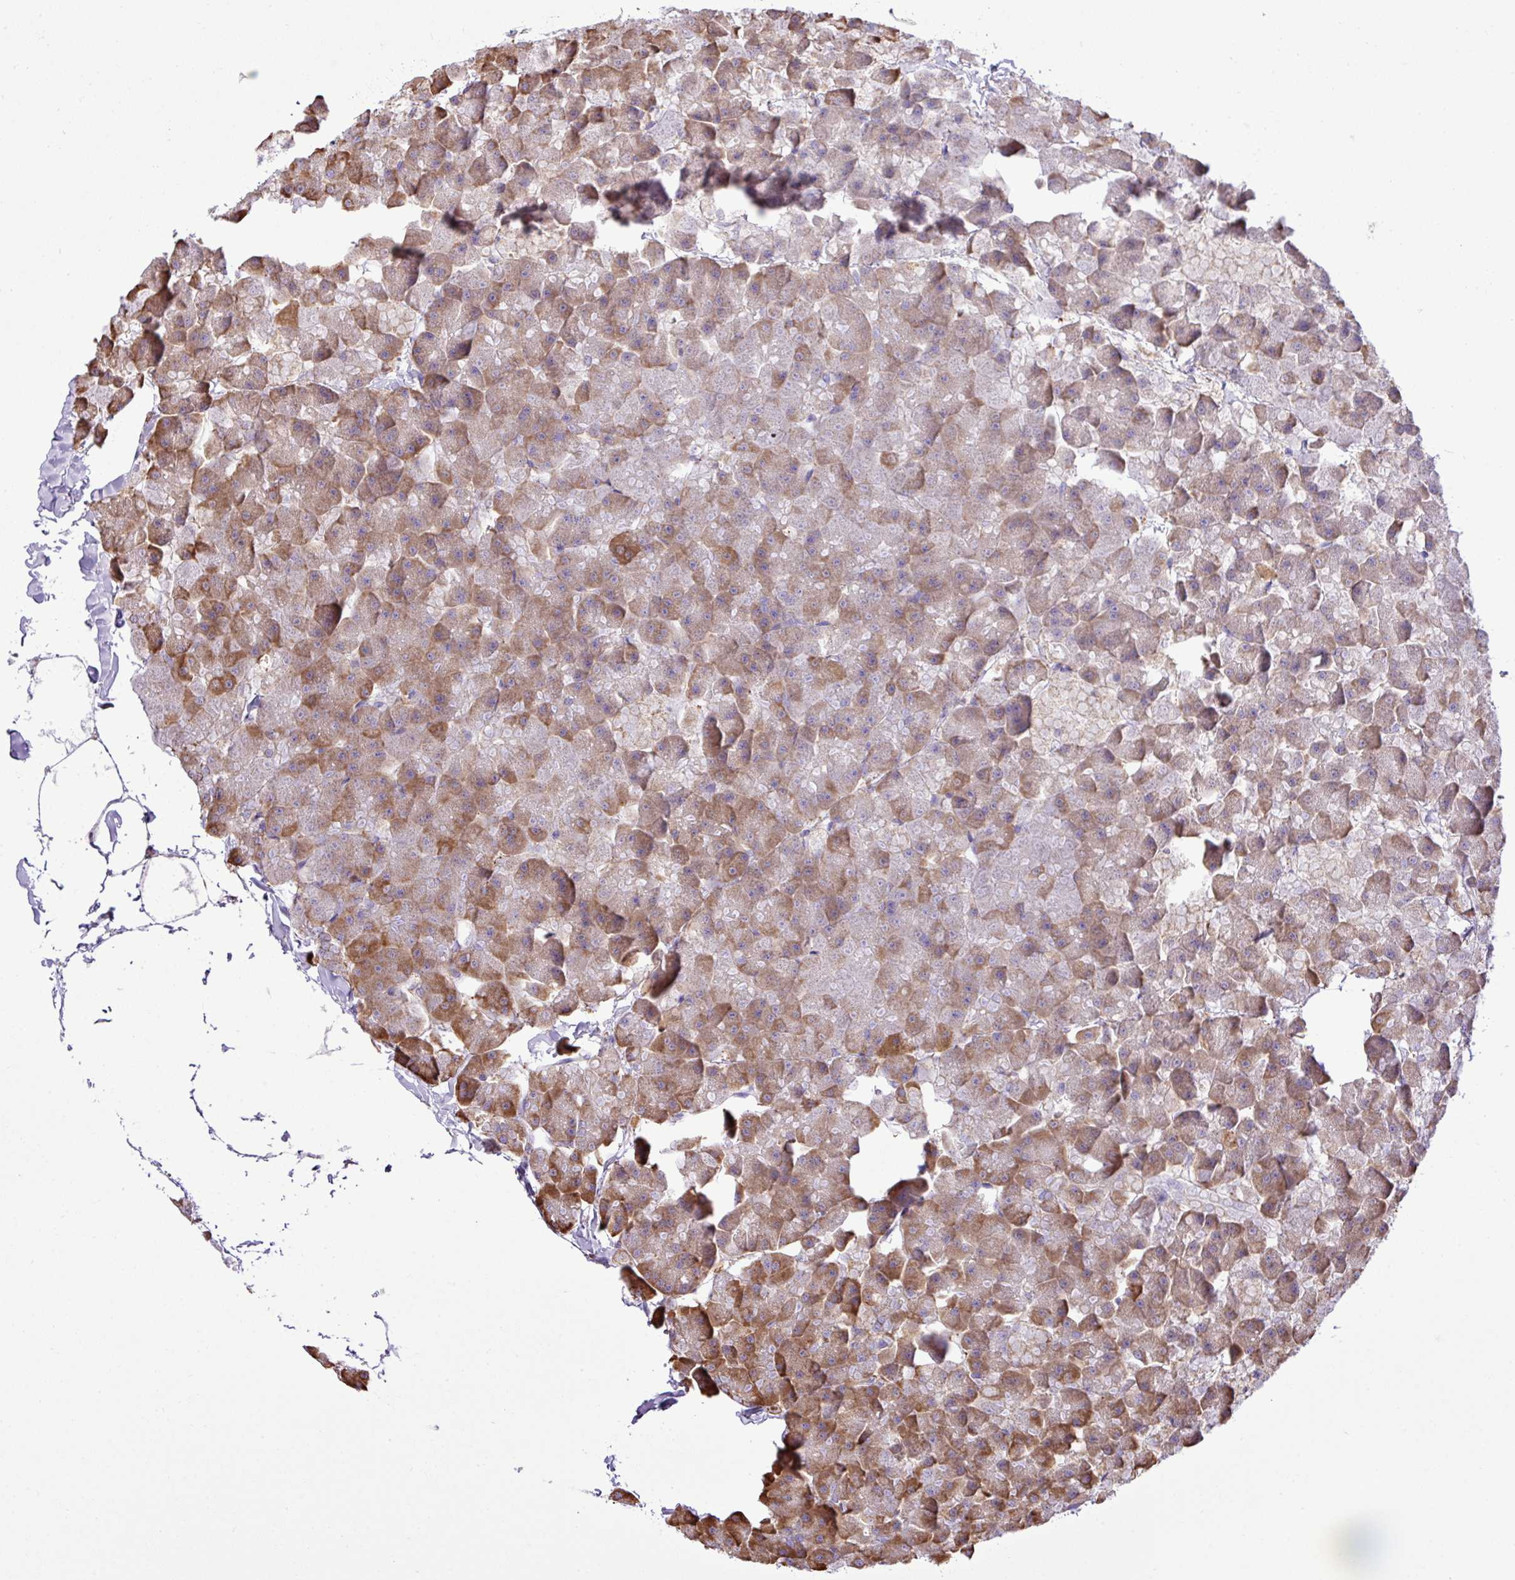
{"staining": {"intensity": "moderate", "quantity": ">75%", "location": "cytoplasmic/membranous"}, "tissue": "pancreas", "cell_type": "Exocrine glandular cells", "image_type": "normal", "snomed": [{"axis": "morphology", "description": "Normal tissue, NOS"}, {"axis": "topography", "description": "Pancreas"}], "caption": "The micrograph exhibits immunohistochemical staining of normal pancreas. There is moderate cytoplasmic/membranous staining is appreciated in approximately >75% of exocrine glandular cells.", "gene": "ZSCAN5A", "patient": {"sex": "male", "age": 35}}